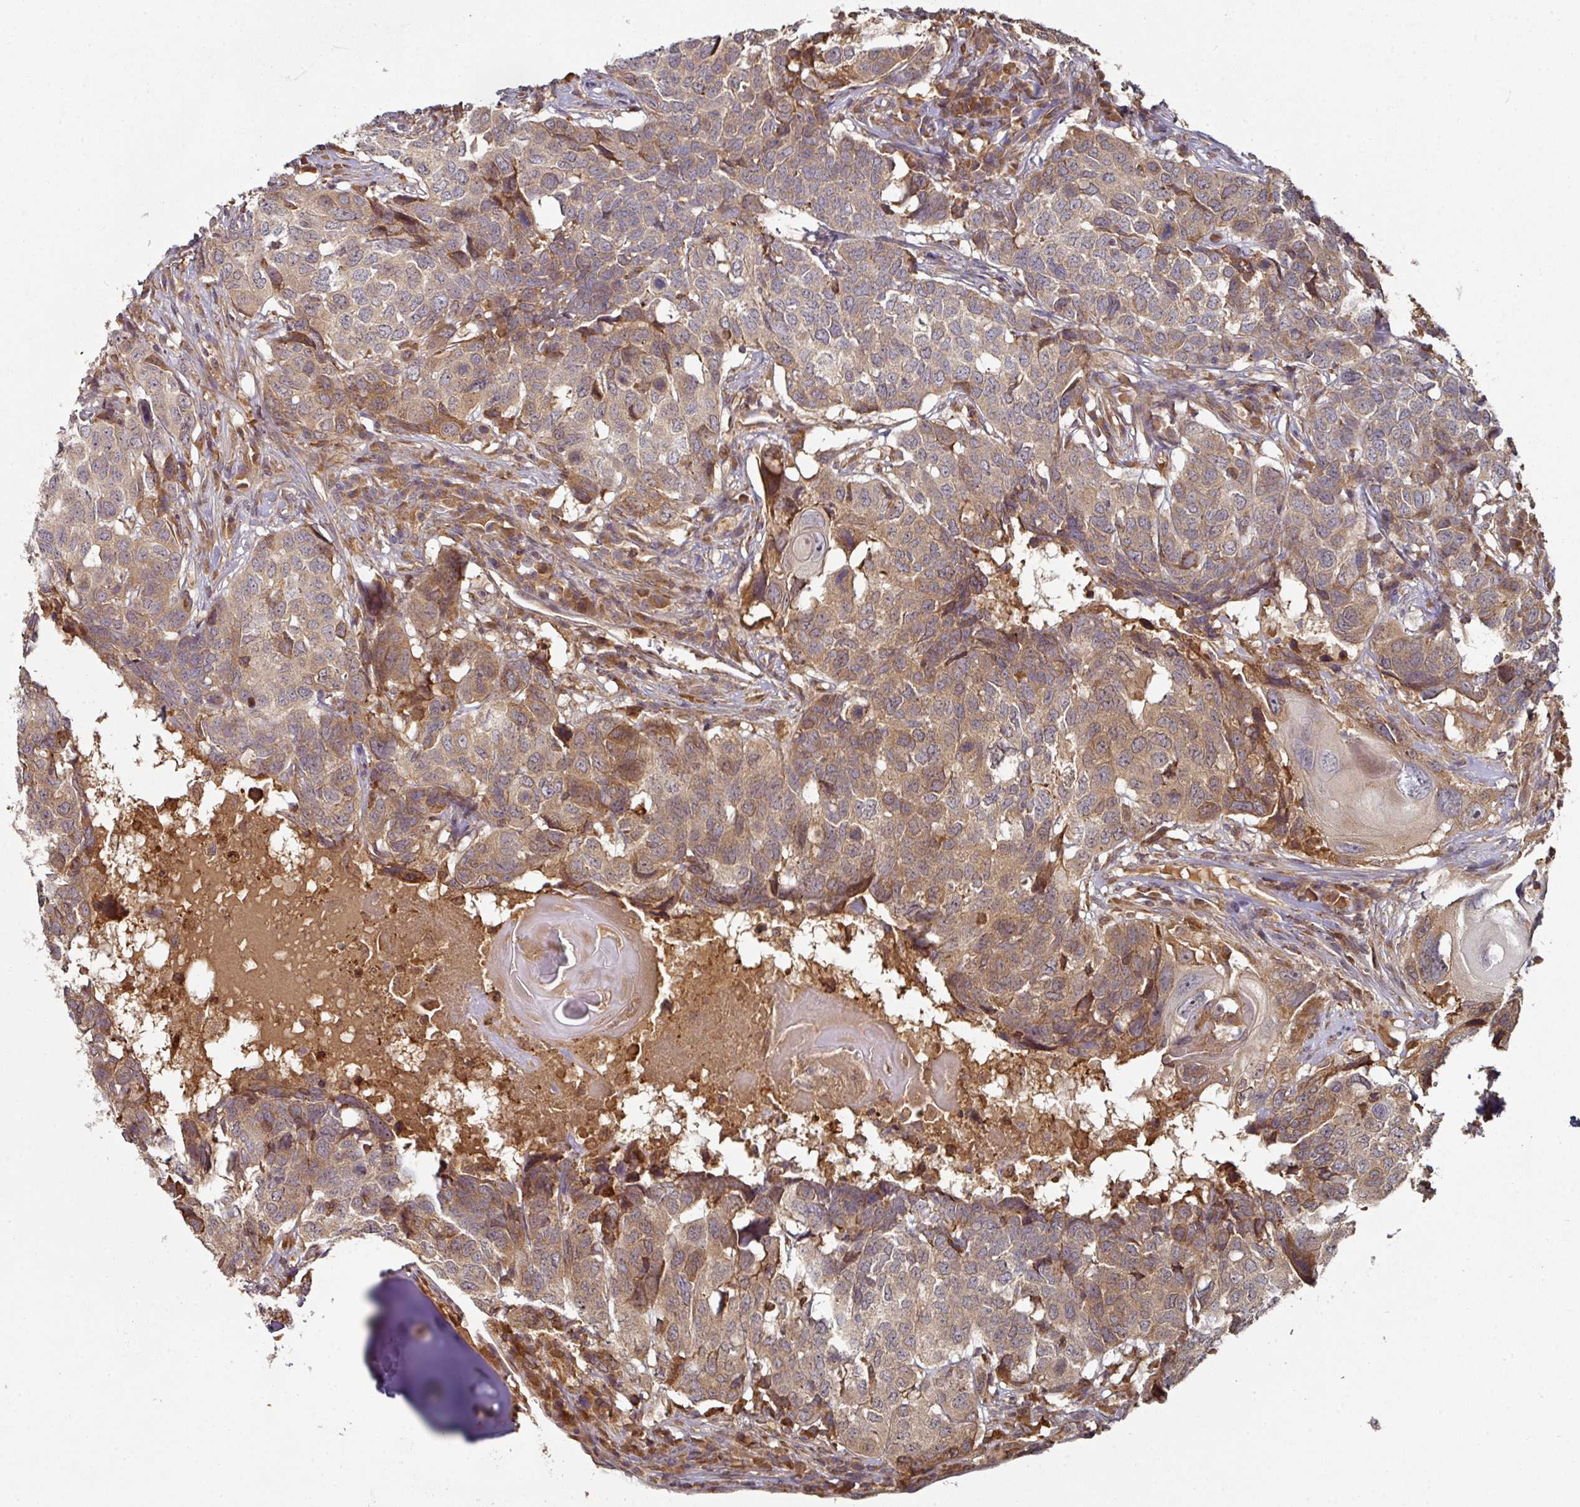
{"staining": {"intensity": "moderate", "quantity": ">75%", "location": "cytoplasmic/membranous"}, "tissue": "head and neck cancer", "cell_type": "Tumor cells", "image_type": "cancer", "snomed": [{"axis": "morphology", "description": "Squamous cell carcinoma, NOS"}, {"axis": "topography", "description": "Head-Neck"}], "caption": "Immunohistochemistry (IHC) (DAB (3,3'-diaminobenzidine)) staining of human squamous cell carcinoma (head and neck) demonstrates moderate cytoplasmic/membranous protein expression in about >75% of tumor cells. (IHC, brightfield microscopy, high magnification).", "gene": "CEP95", "patient": {"sex": "male", "age": 66}}